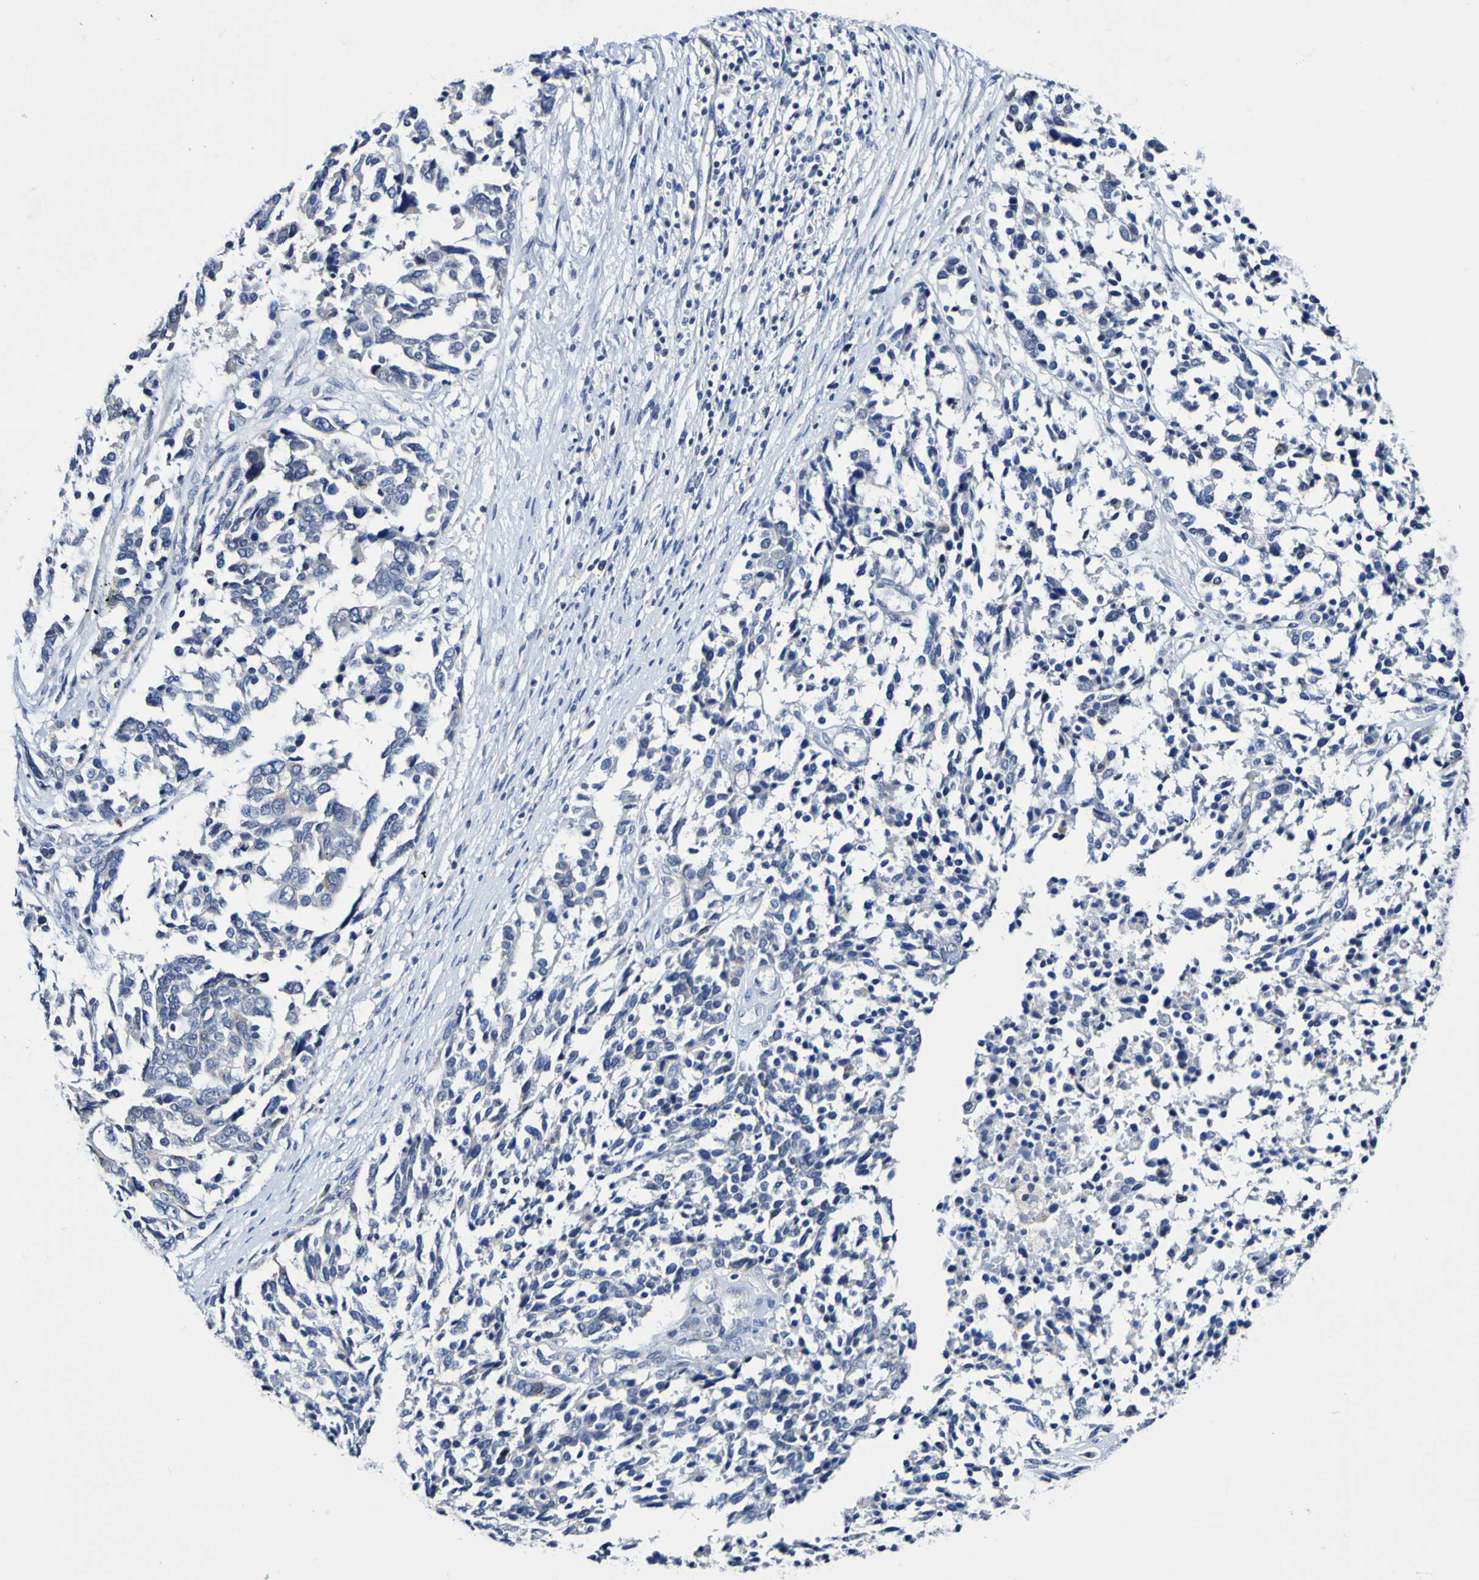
{"staining": {"intensity": "negative", "quantity": "none", "location": "none"}, "tissue": "ovarian cancer", "cell_type": "Tumor cells", "image_type": "cancer", "snomed": [{"axis": "morphology", "description": "Cystadenocarcinoma, serous, NOS"}, {"axis": "topography", "description": "Ovary"}], "caption": "Tumor cells are negative for protein expression in human ovarian cancer.", "gene": "ACVR1C", "patient": {"sex": "female", "age": 44}}